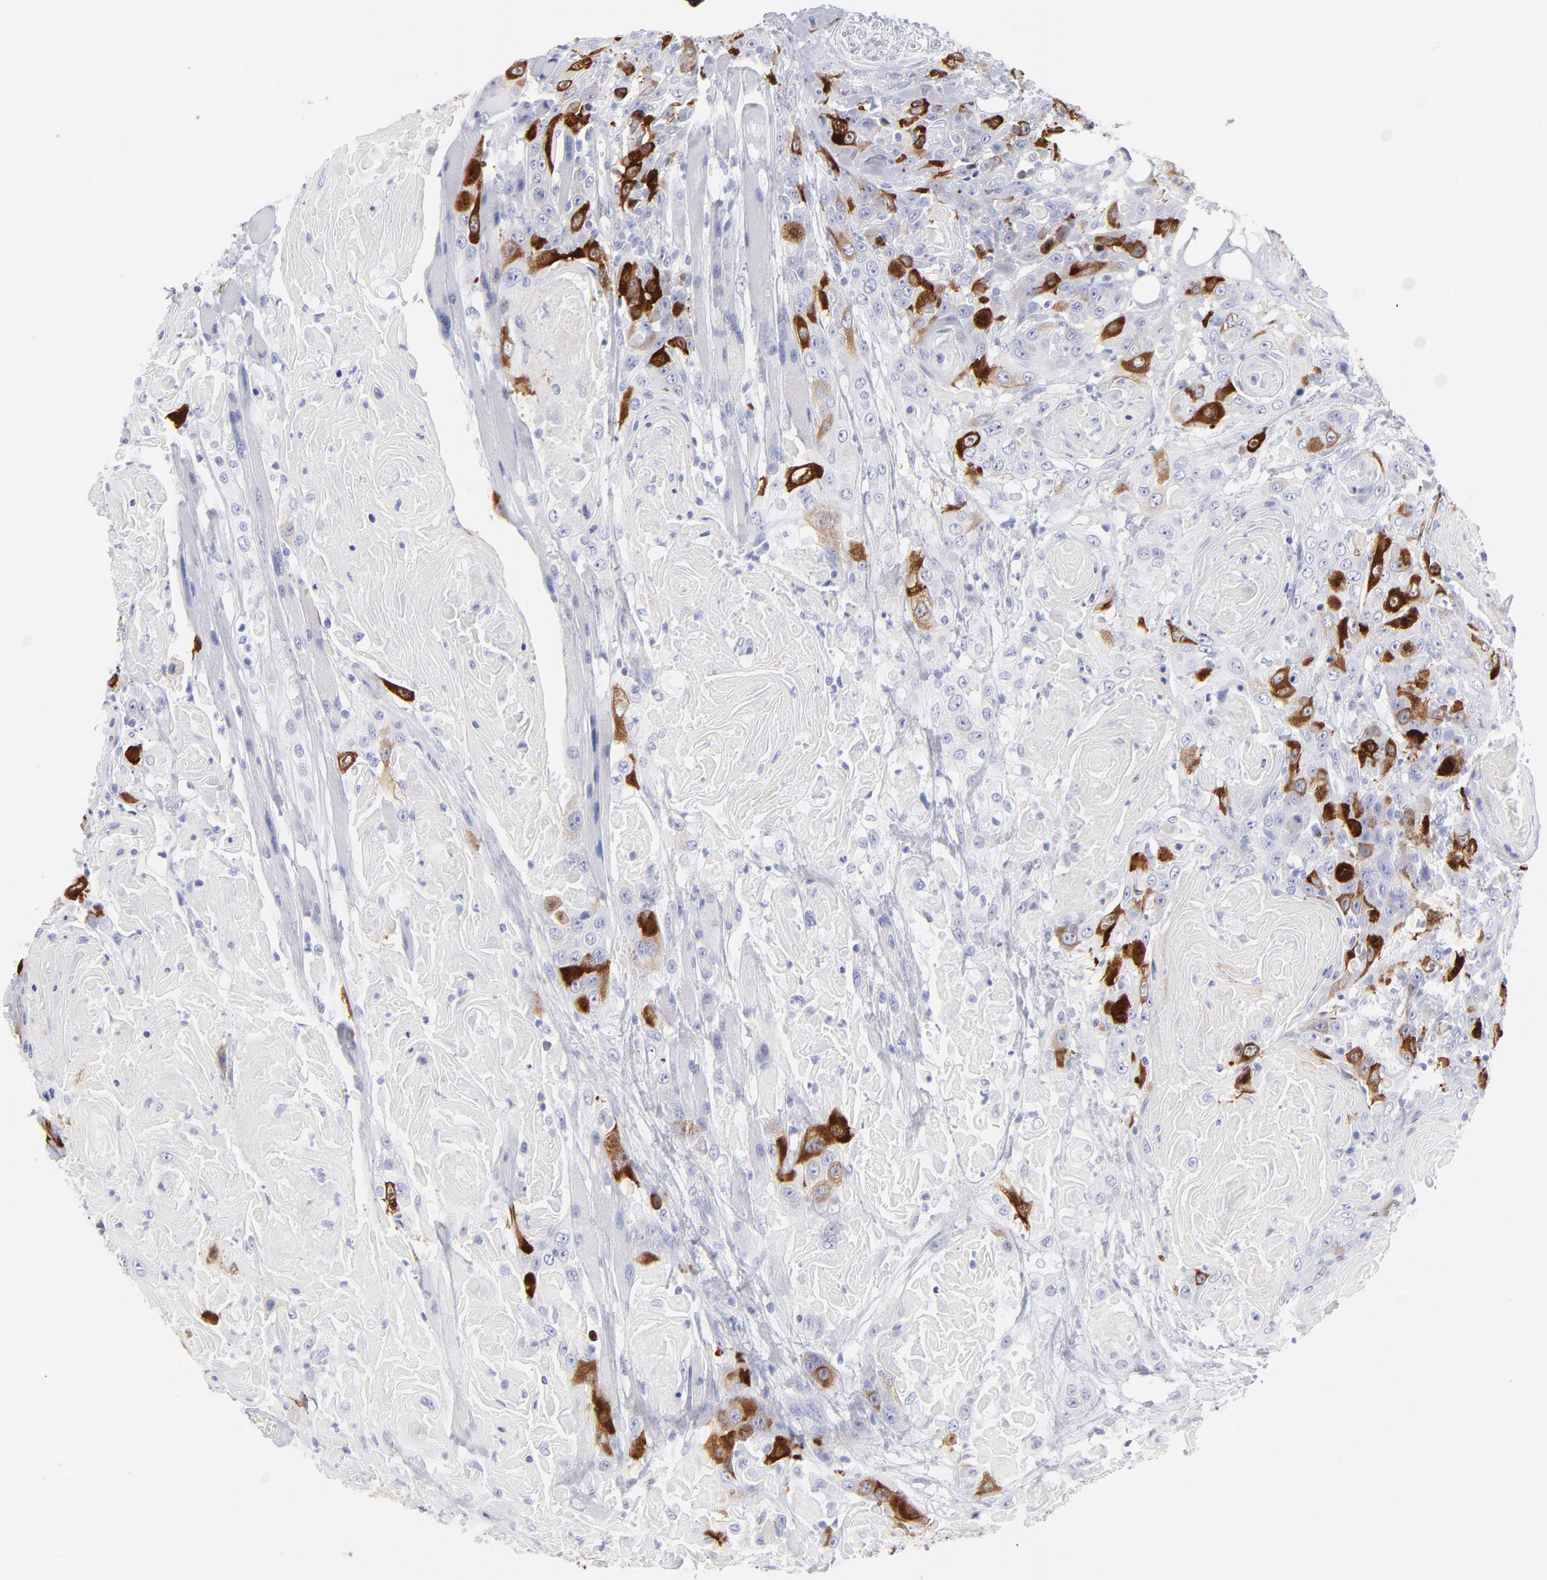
{"staining": {"intensity": "strong", "quantity": "<25%", "location": "cytoplasmic/membranous"}, "tissue": "head and neck cancer", "cell_type": "Tumor cells", "image_type": "cancer", "snomed": [{"axis": "morphology", "description": "Squamous cell carcinoma, NOS"}, {"axis": "topography", "description": "Head-Neck"}], "caption": "Head and neck cancer (squamous cell carcinoma) was stained to show a protein in brown. There is medium levels of strong cytoplasmic/membranous expression in approximately <25% of tumor cells.", "gene": "CCNB1", "patient": {"sex": "female", "age": 84}}